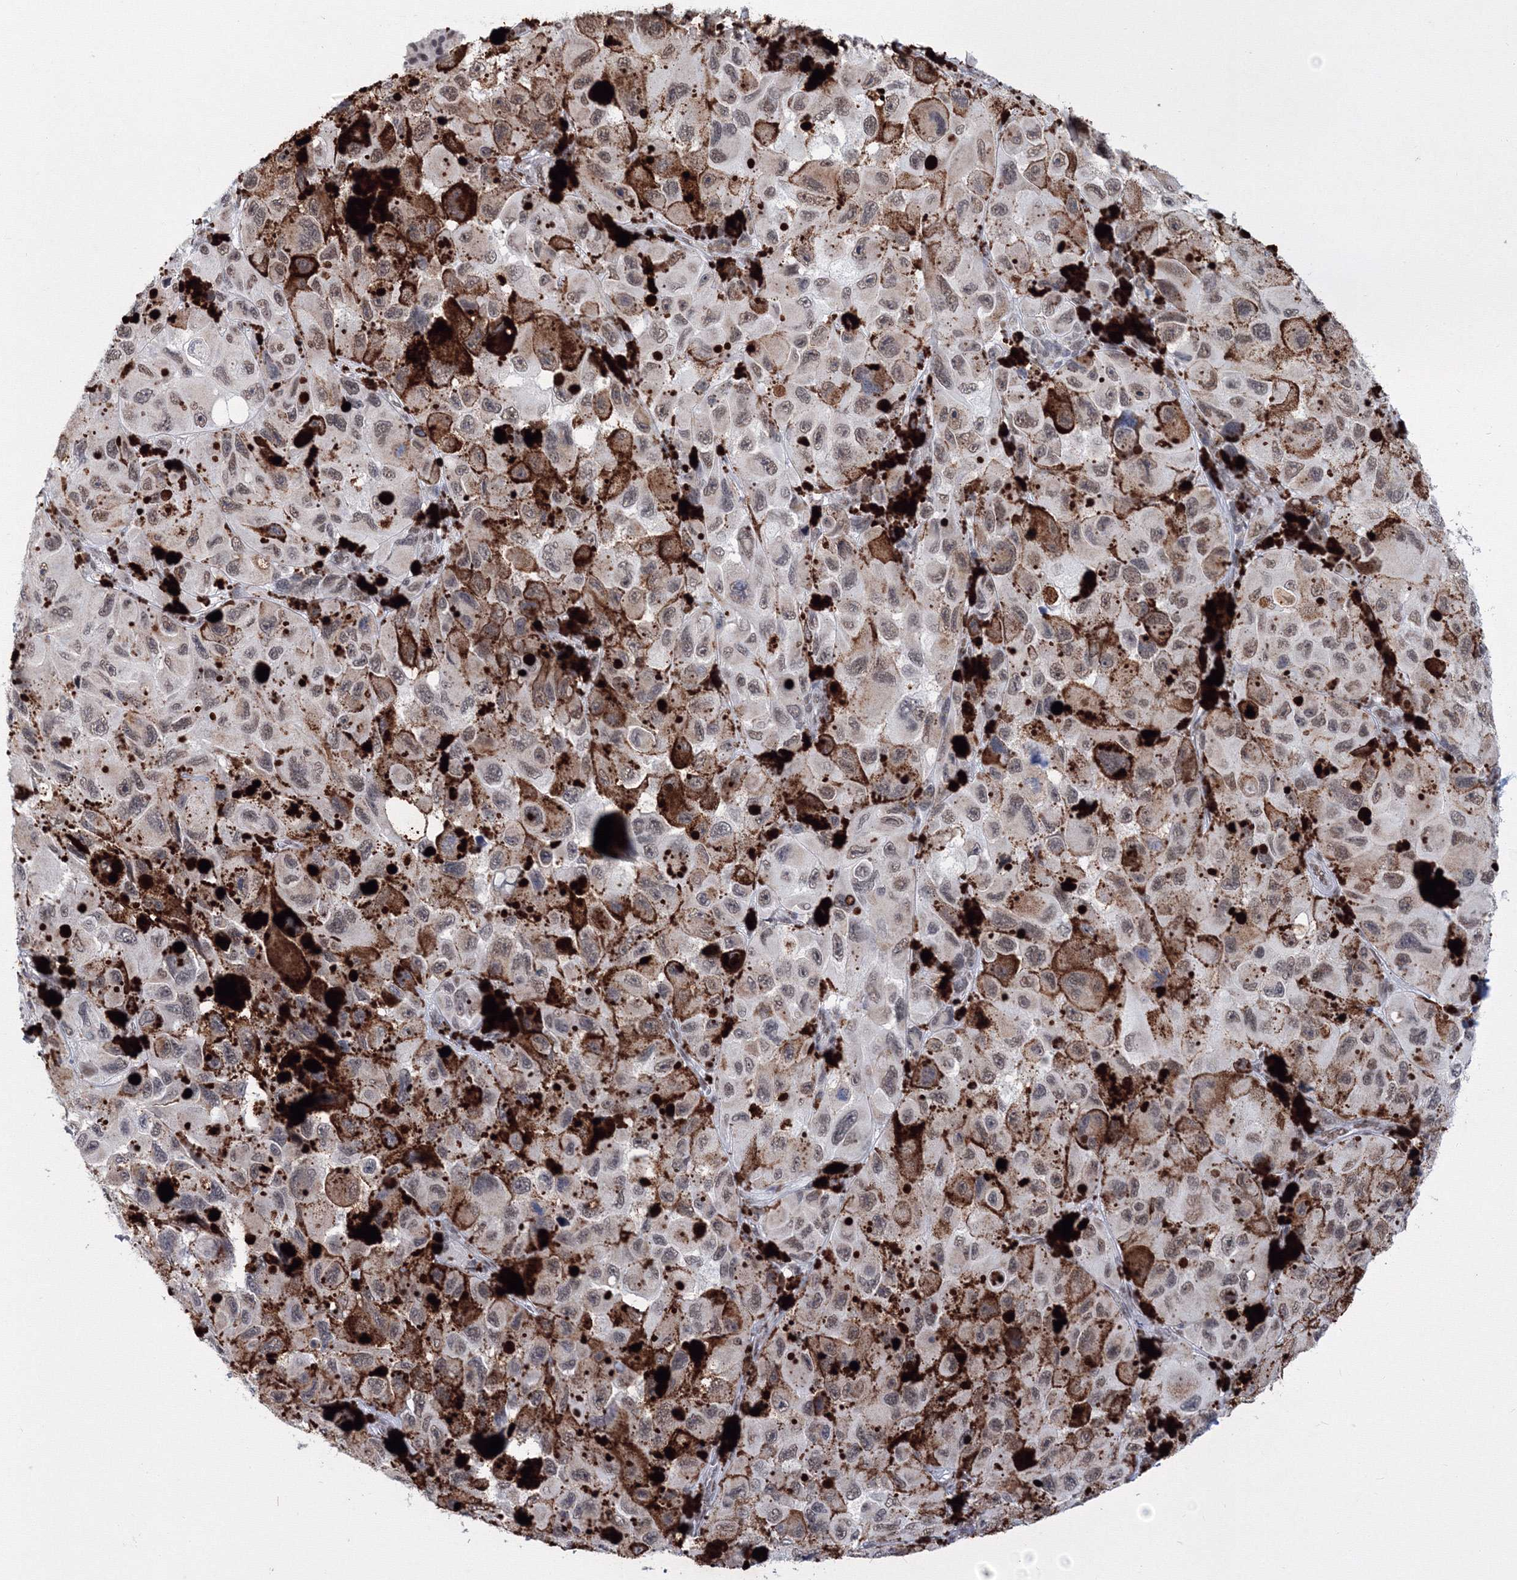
{"staining": {"intensity": "weak", "quantity": "25%-75%", "location": "nuclear"}, "tissue": "melanoma", "cell_type": "Tumor cells", "image_type": "cancer", "snomed": [{"axis": "morphology", "description": "Malignant melanoma, NOS"}, {"axis": "topography", "description": "Skin"}], "caption": "Protein expression by IHC exhibits weak nuclear expression in approximately 25%-75% of tumor cells in melanoma. The protein is shown in brown color, while the nuclei are stained blue.", "gene": "SF3B6", "patient": {"sex": "female", "age": 73}}